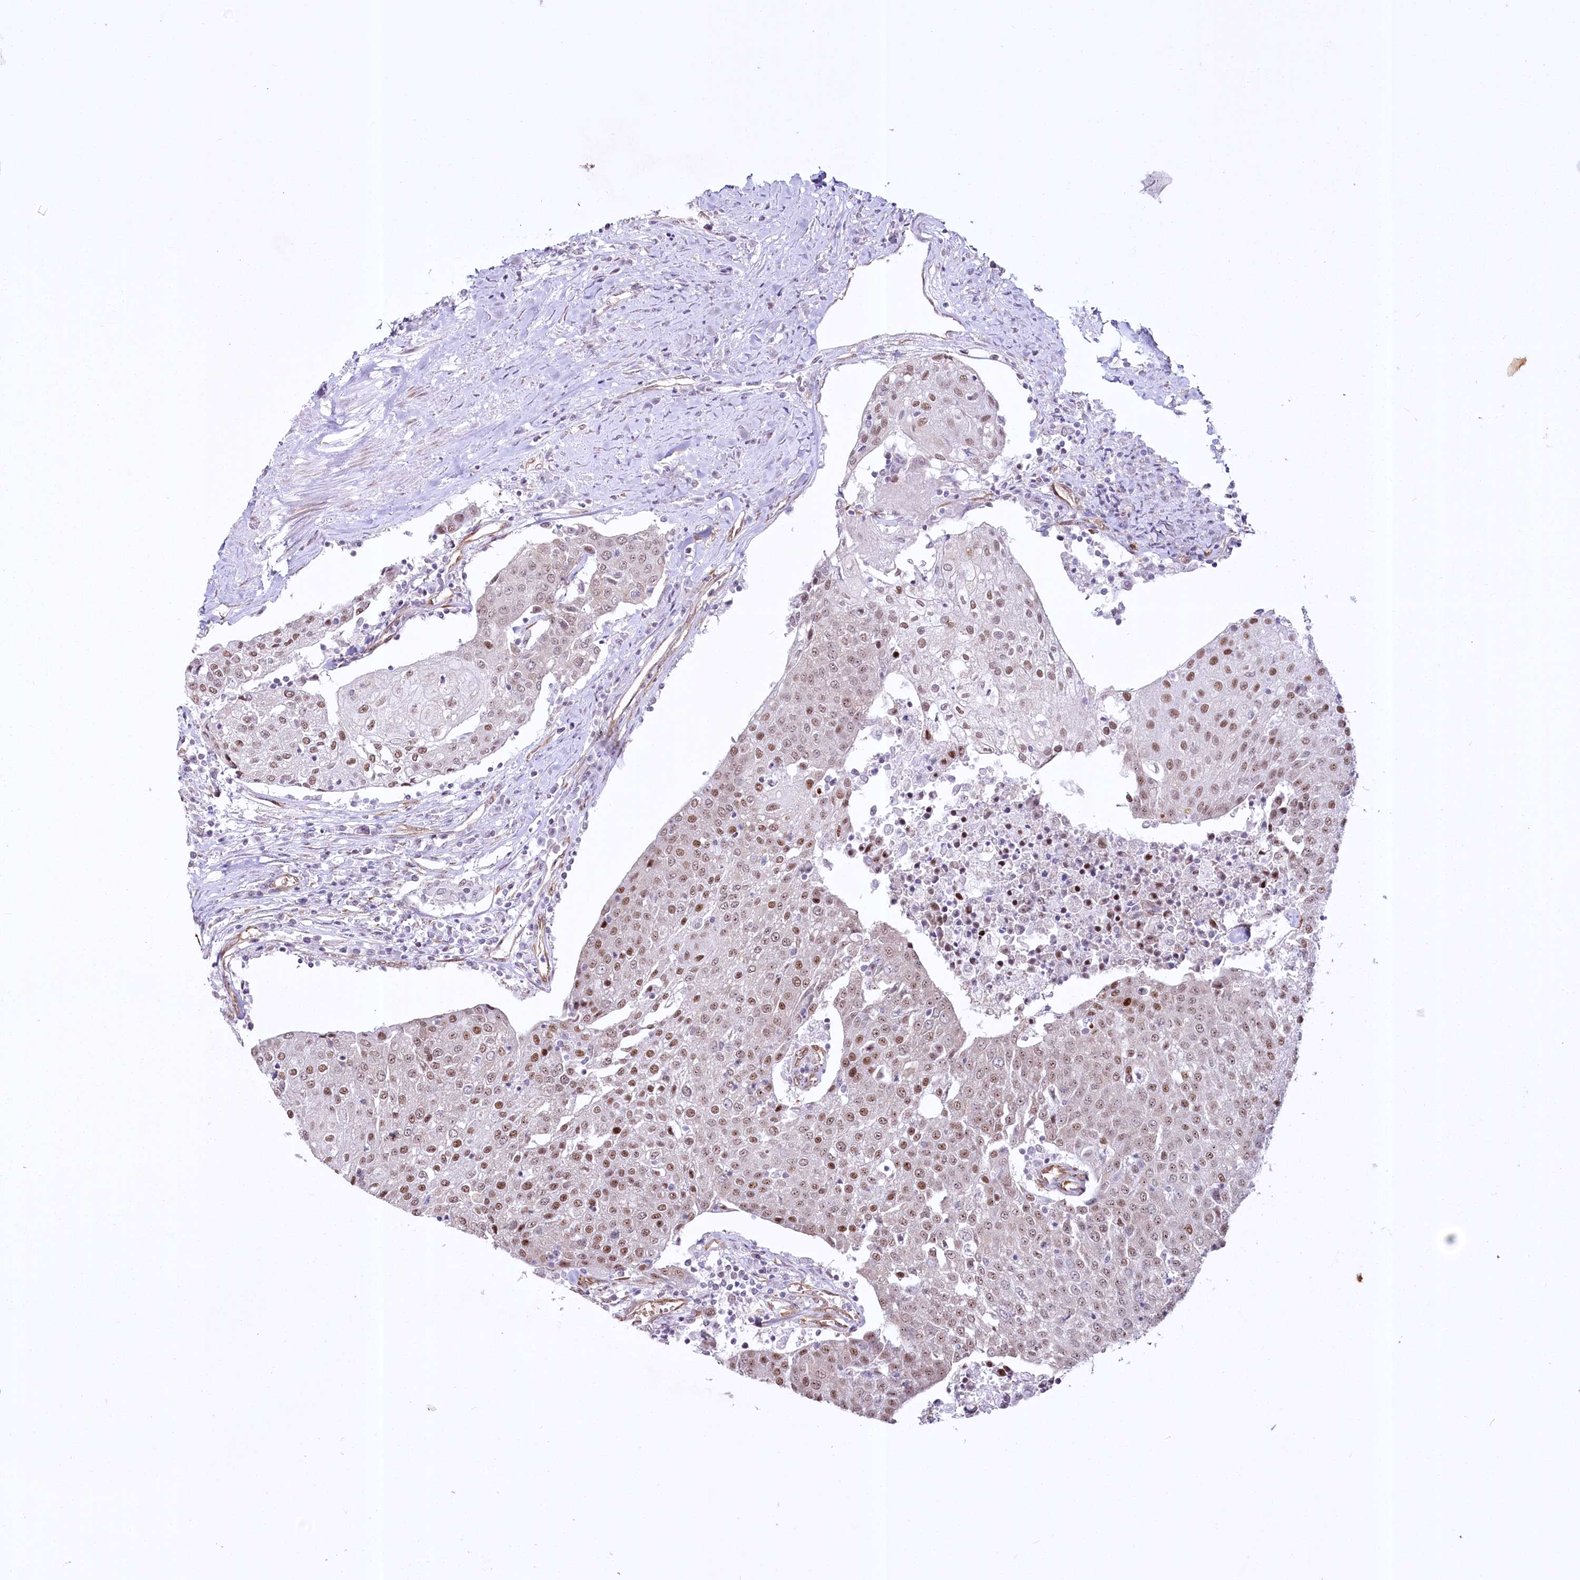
{"staining": {"intensity": "moderate", "quantity": "25%-75%", "location": "nuclear"}, "tissue": "urothelial cancer", "cell_type": "Tumor cells", "image_type": "cancer", "snomed": [{"axis": "morphology", "description": "Urothelial carcinoma, High grade"}, {"axis": "topography", "description": "Urinary bladder"}], "caption": "IHC staining of urothelial carcinoma (high-grade), which reveals medium levels of moderate nuclear staining in about 25%-75% of tumor cells indicating moderate nuclear protein positivity. The staining was performed using DAB (brown) for protein detection and nuclei were counterstained in hematoxylin (blue).", "gene": "YBX3", "patient": {"sex": "female", "age": 85}}